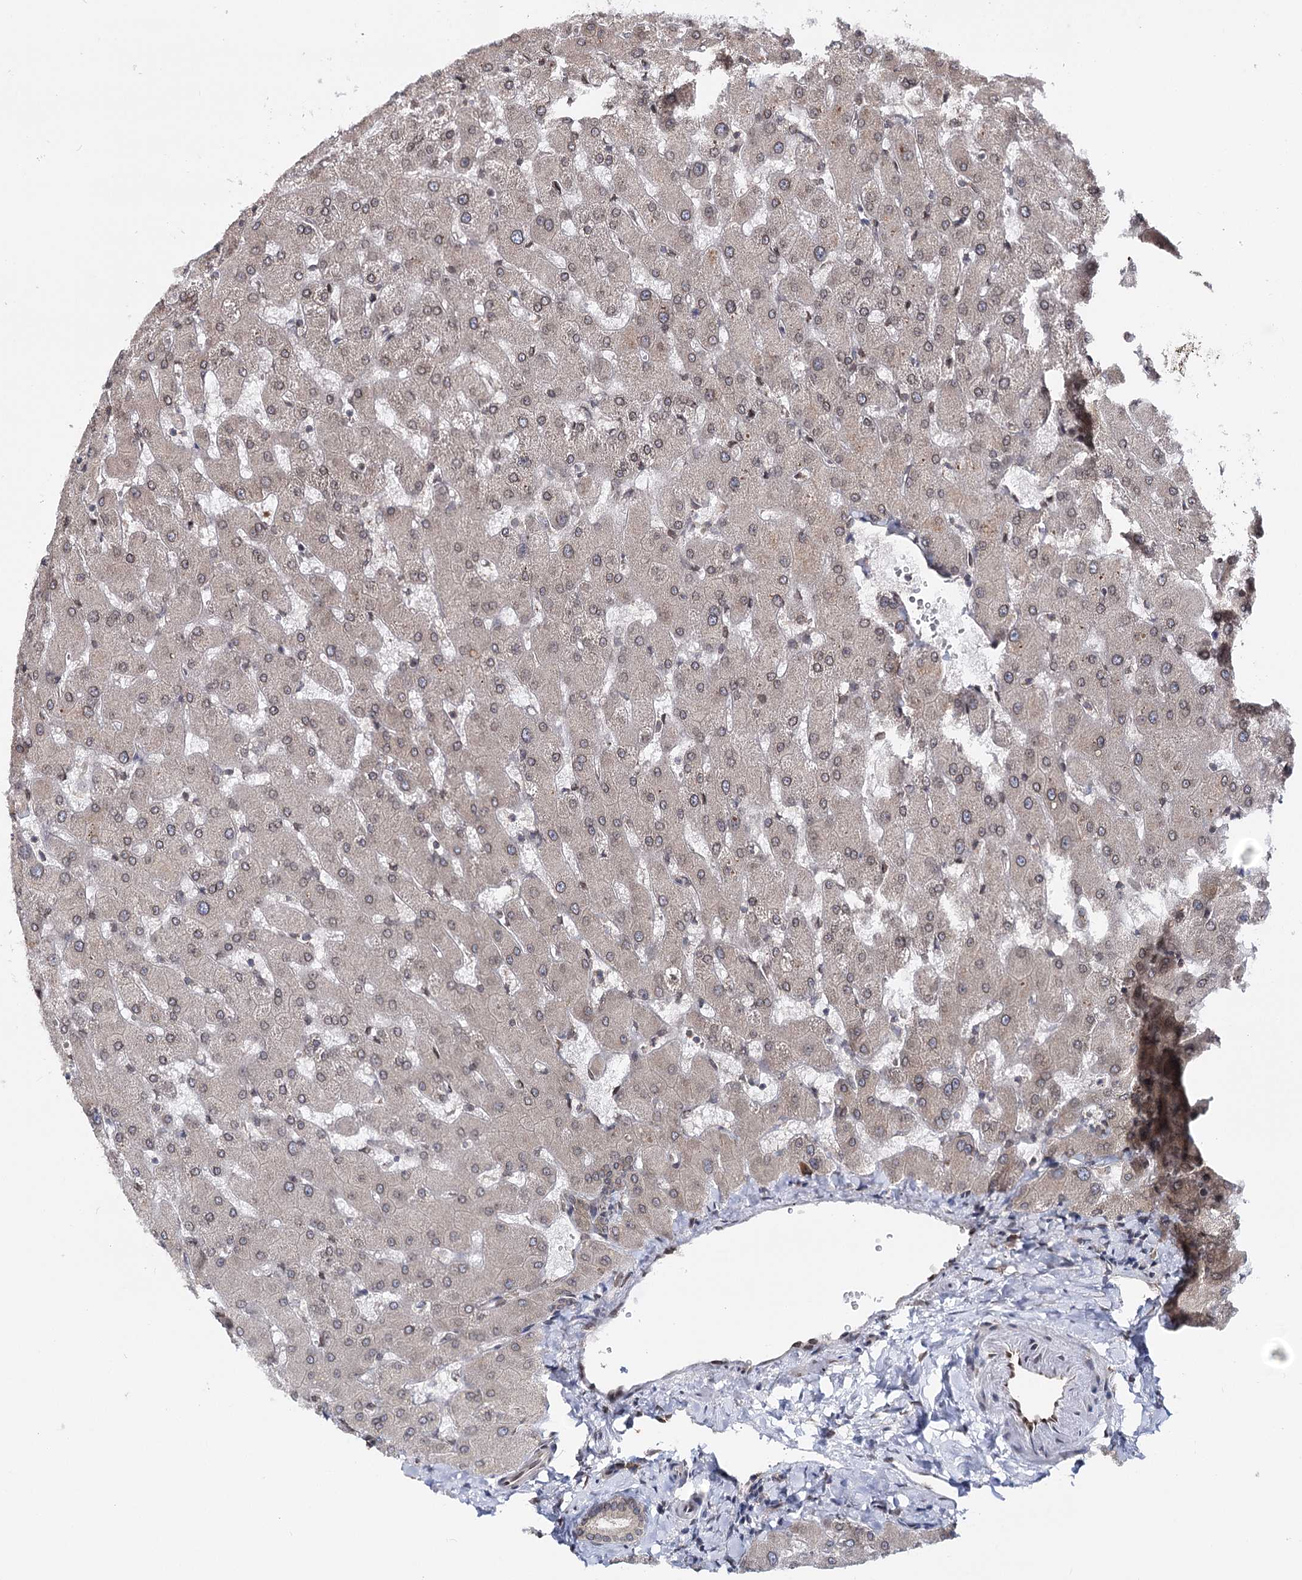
{"staining": {"intensity": "moderate", "quantity": "25%-75%", "location": "cytoplasmic/membranous,nuclear"}, "tissue": "liver", "cell_type": "Cholangiocytes", "image_type": "normal", "snomed": [{"axis": "morphology", "description": "Normal tissue, NOS"}, {"axis": "topography", "description": "Liver"}], "caption": "Immunohistochemical staining of unremarkable human liver reveals 25%-75% levels of moderate cytoplasmic/membranous,nuclear protein expression in about 25%-75% of cholangiocytes.", "gene": "FGFR1OP2", "patient": {"sex": "female", "age": 63}}